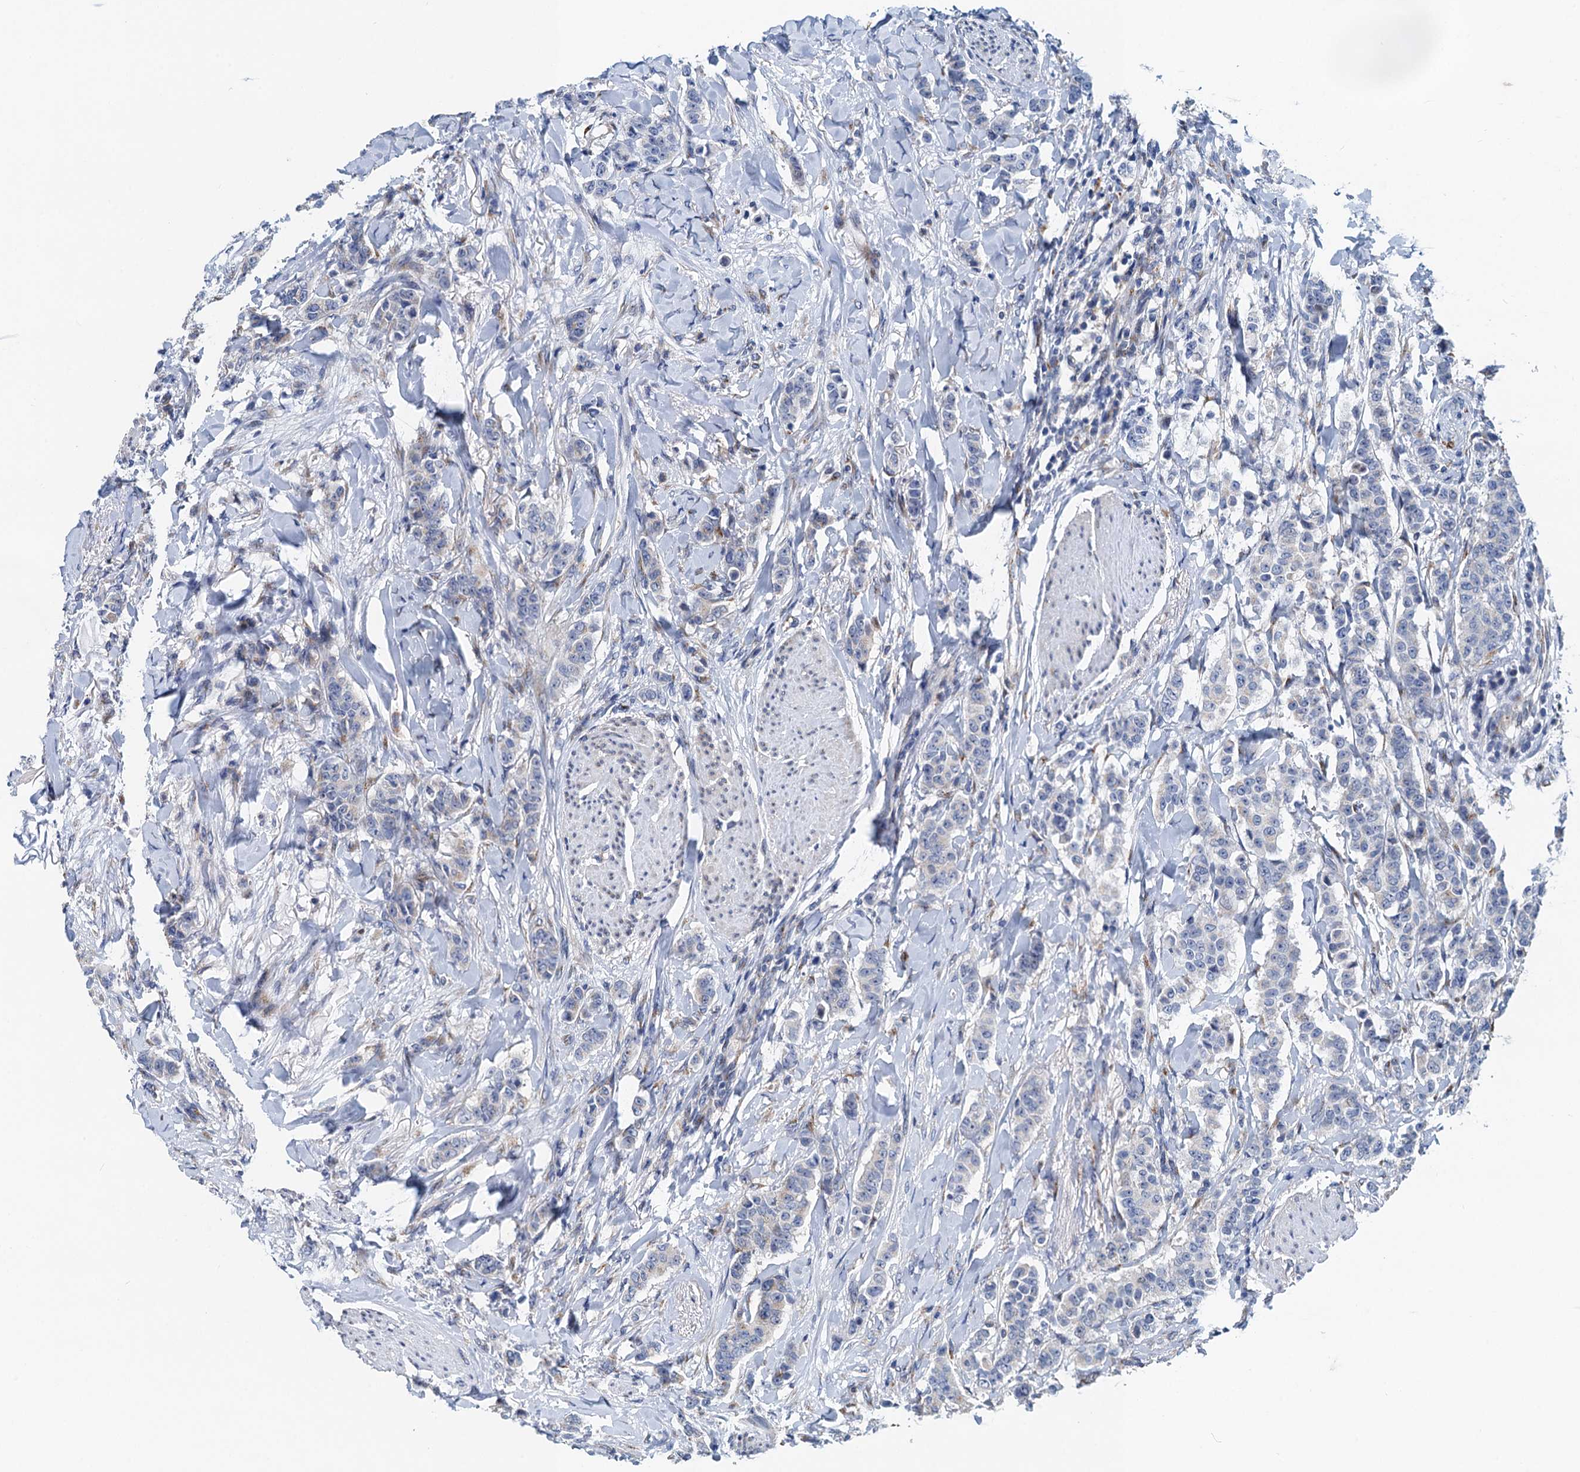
{"staining": {"intensity": "negative", "quantity": "none", "location": "none"}, "tissue": "breast cancer", "cell_type": "Tumor cells", "image_type": "cancer", "snomed": [{"axis": "morphology", "description": "Duct carcinoma"}, {"axis": "topography", "description": "Breast"}], "caption": "There is no significant expression in tumor cells of breast cancer (intraductal carcinoma).", "gene": "NBEA", "patient": {"sex": "female", "age": 40}}